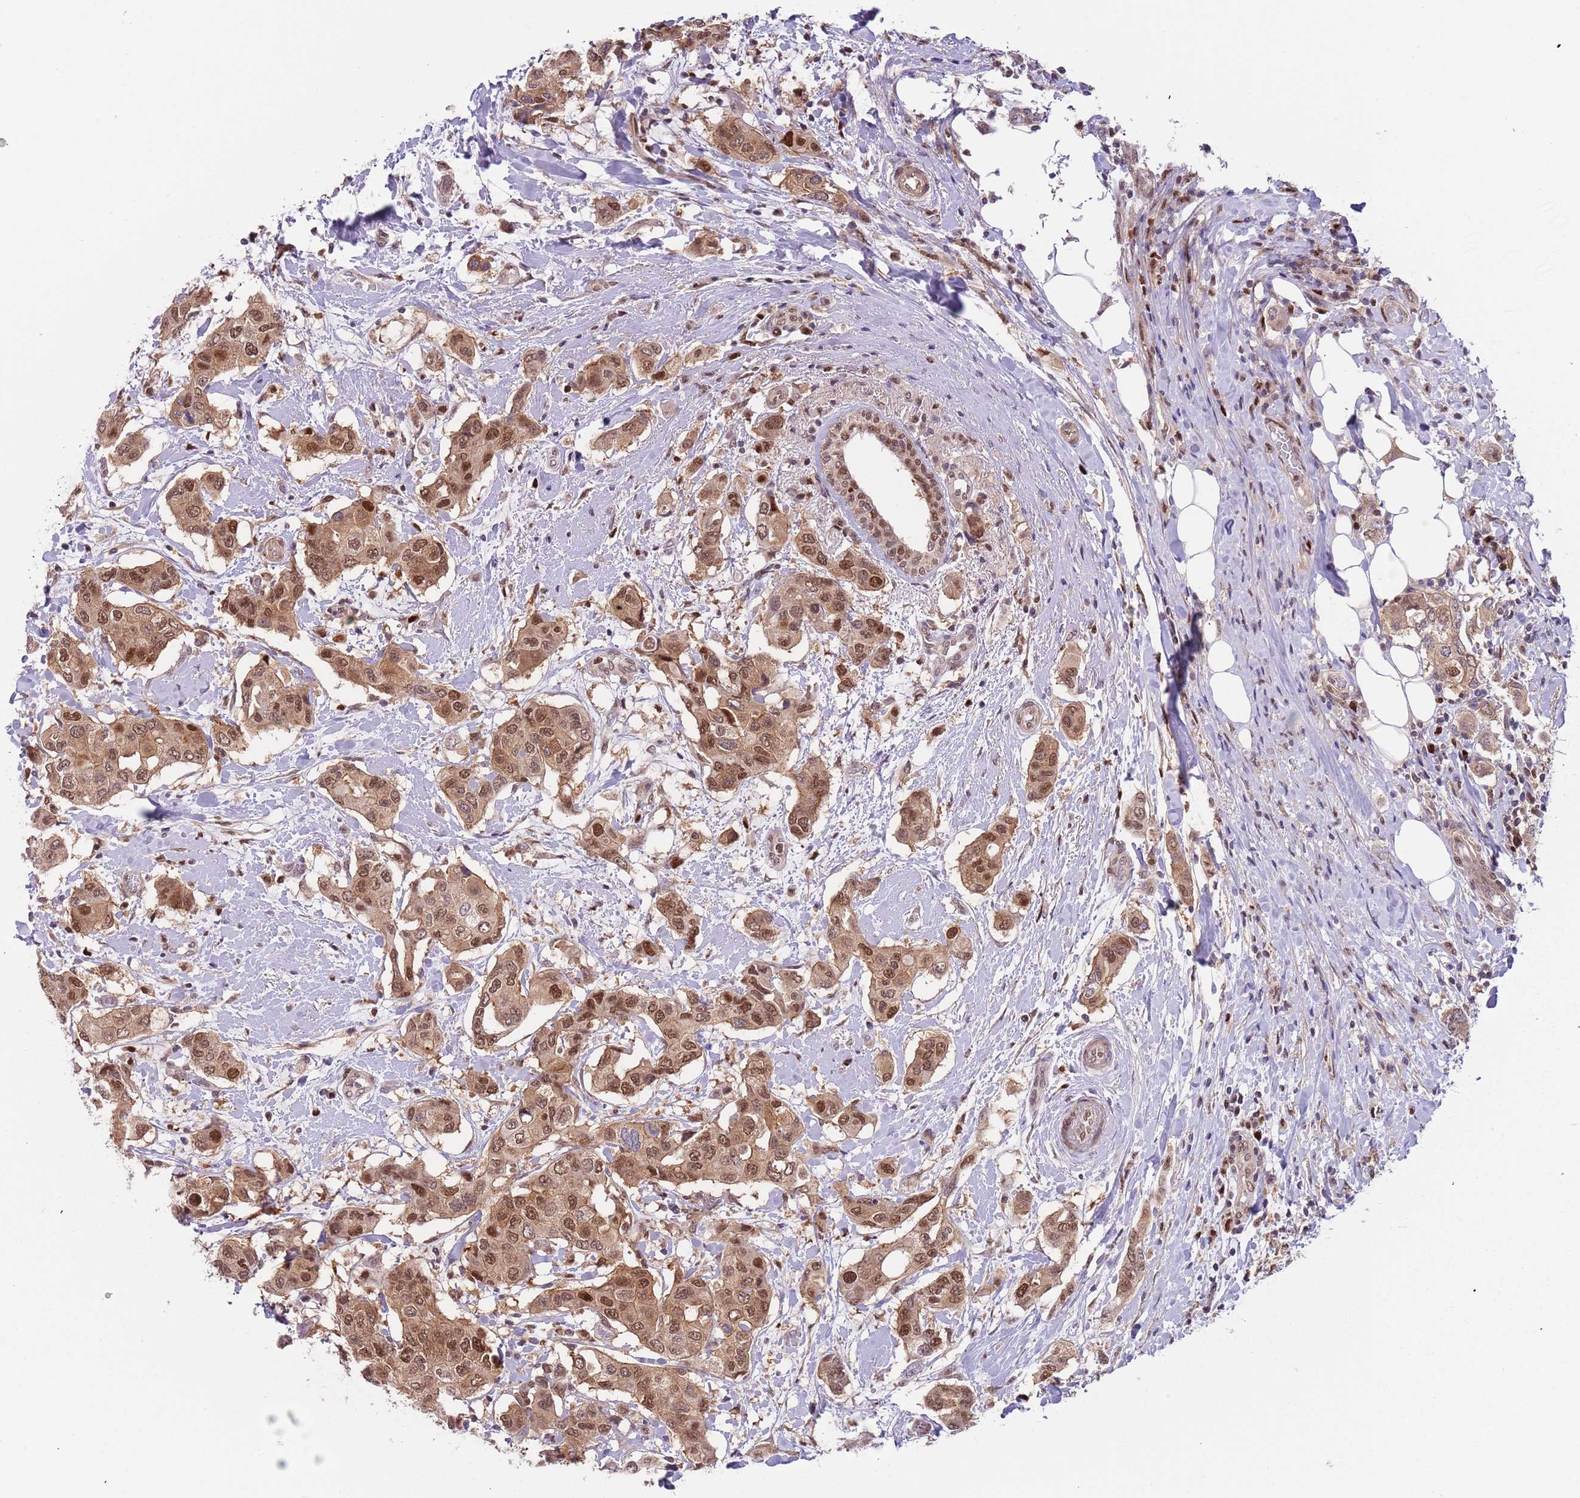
{"staining": {"intensity": "moderate", "quantity": ">75%", "location": "cytoplasmic/membranous,nuclear"}, "tissue": "breast cancer", "cell_type": "Tumor cells", "image_type": "cancer", "snomed": [{"axis": "morphology", "description": "Lobular carcinoma"}, {"axis": "topography", "description": "Breast"}], "caption": "This image reveals immunohistochemistry (IHC) staining of human breast lobular carcinoma, with medium moderate cytoplasmic/membranous and nuclear positivity in about >75% of tumor cells.", "gene": "RMND5B", "patient": {"sex": "female", "age": 51}}